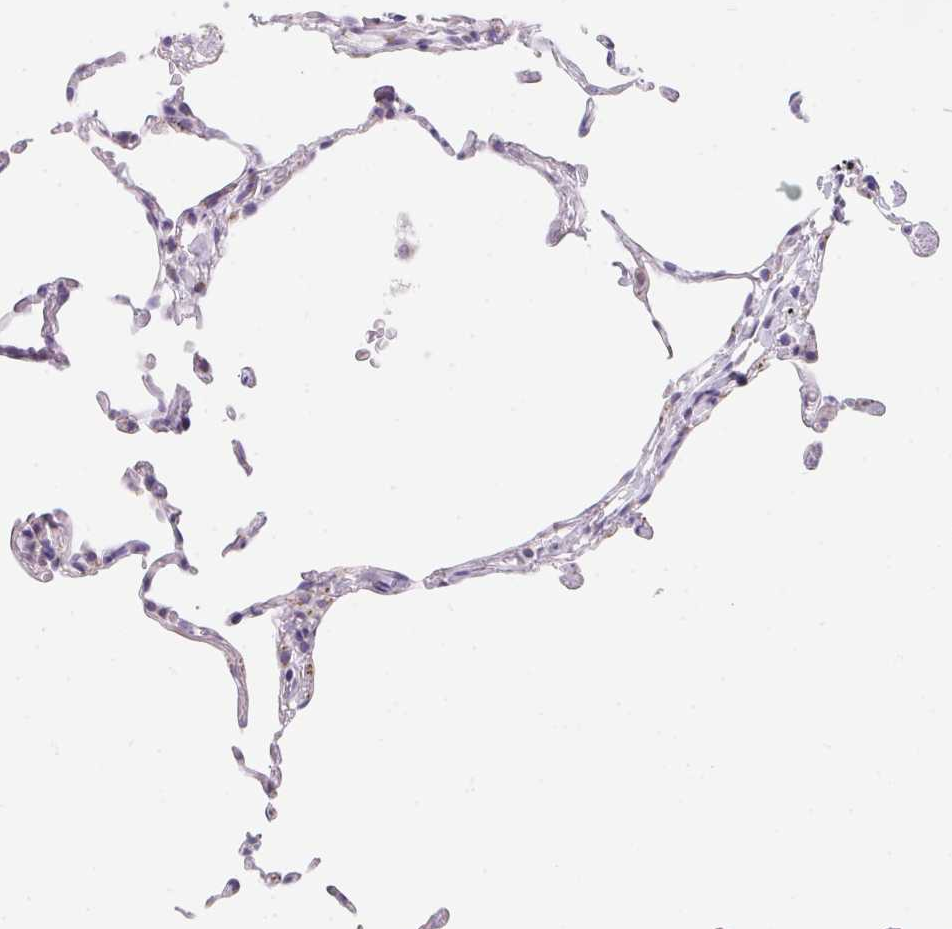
{"staining": {"intensity": "negative", "quantity": "none", "location": "none"}, "tissue": "lung", "cell_type": "Alveolar cells", "image_type": "normal", "snomed": [{"axis": "morphology", "description": "Normal tissue, NOS"}, {"axis": "topography", "description": "Lung"}], "caption": "IHC photomicrograph of benign lung stained for a protein (brown), which exhibits no staining in alveolar cells. (DAB immunohistochemistry (IHC) with hematoxylin counter stain).", "gene": "MAP1A", "patient": {"sex": "female", "age": 57}}